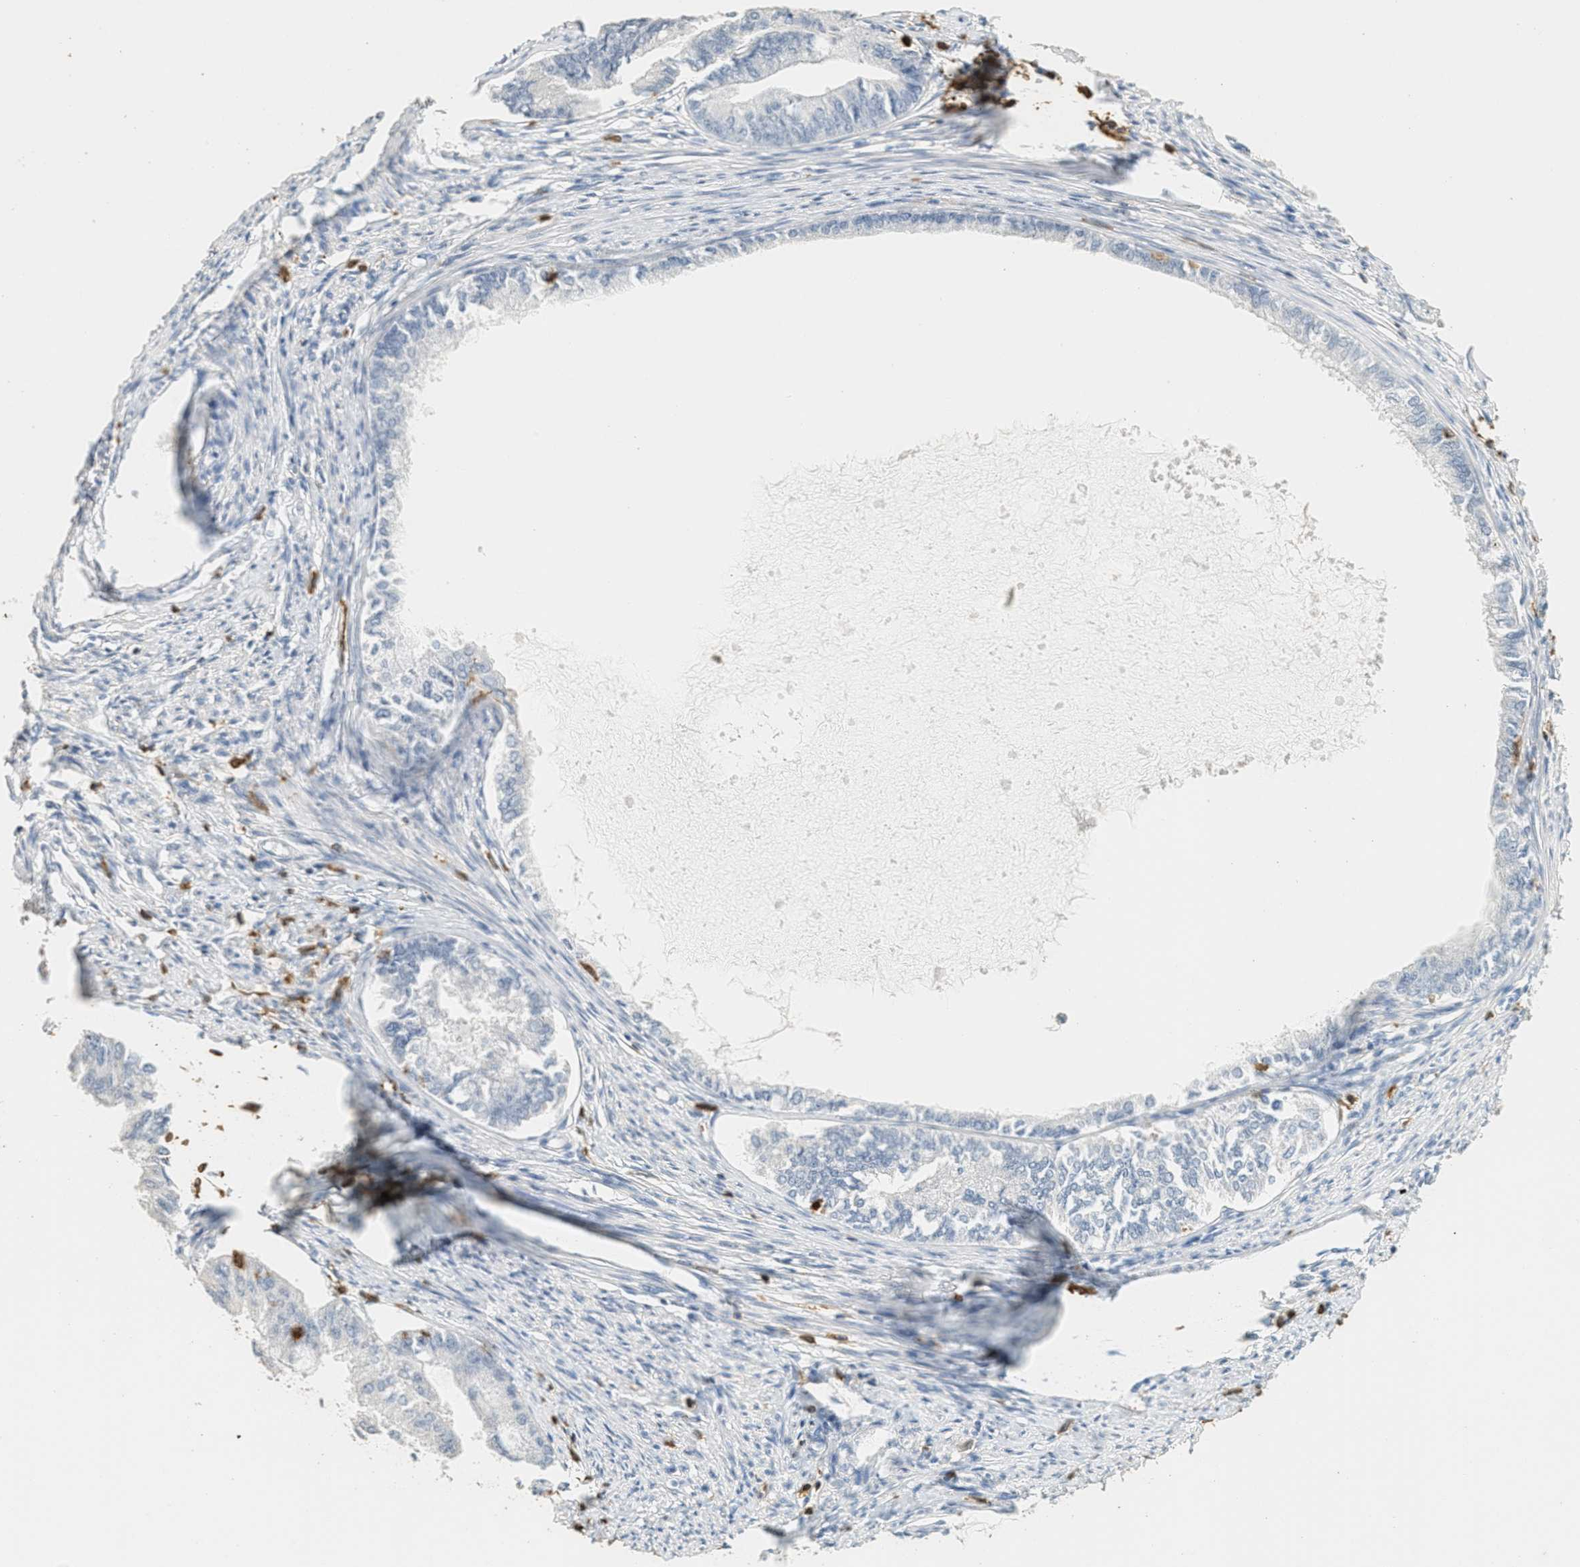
{"staining": {"intensity": "negative", "quantity": "none", "location": "none"}, "tissue": "endometrial cancer", "cell_type": "Tumor cells", "image_type": "cancer", "snomed": [{"axis": "morphology", "description": "Adenocarcinoma, NOS"}, {"axis": "topography", "description": "Endometrium"}], "caption": "High power microscopy histopathology image of an immunohistochemistry (IHC) histopathology image of endometrial cancer, revealing no significant expression in tumor cells.", "gene": "LSP1", "patient": {"sex": "female", "age": 86}}